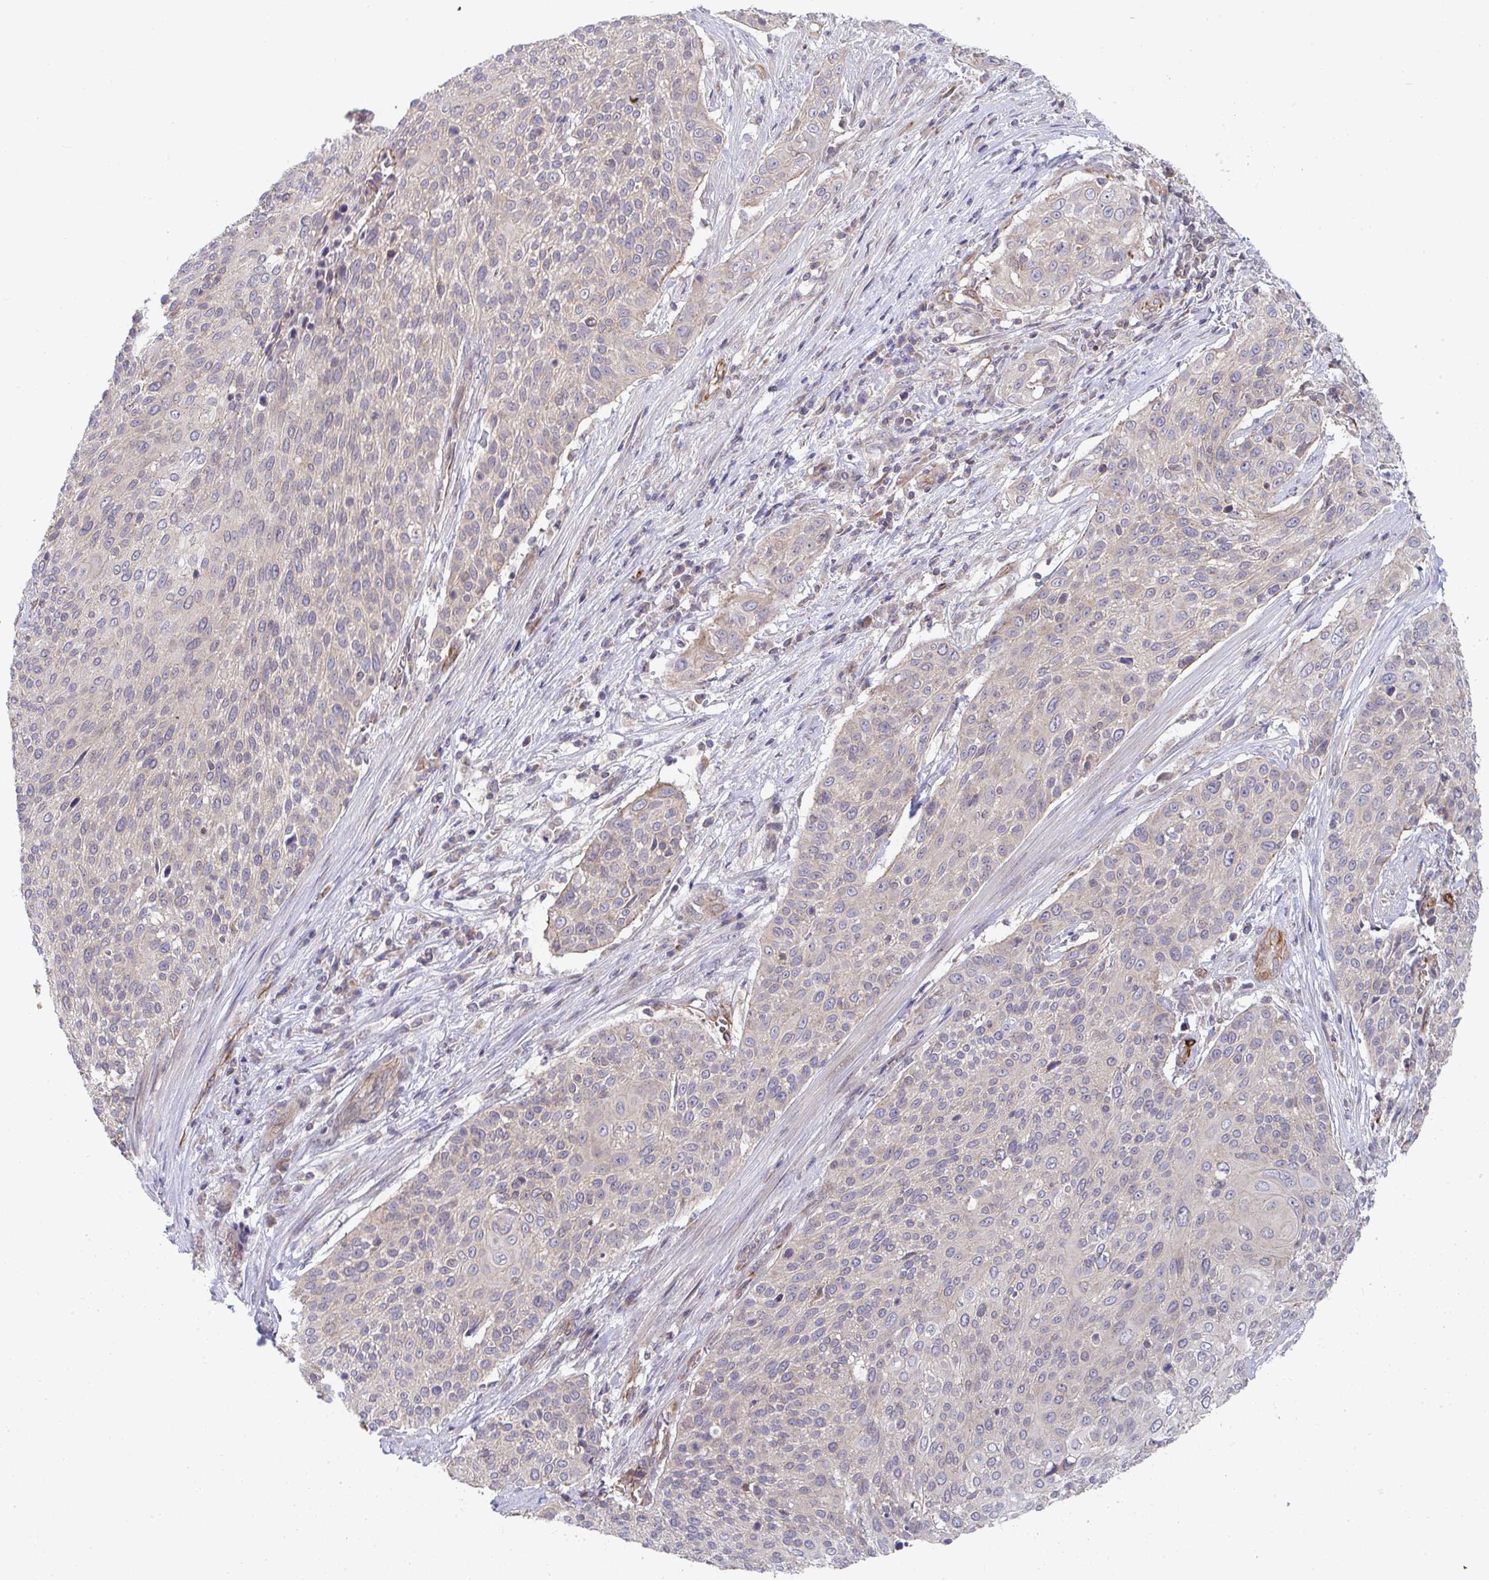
{"staining": {"intensity": "weak", "quantity": "<25%", "location": "cytoplasmic/membranous"}, "tissue": "cervical cancer", "cell_type": "Tumor cells", "image_type": "cancer", "snomed": [{"axis": "morphology", "description": "Squamous cell carcinoma, NOS"}, {"axis": "topography", "description": "Cervix"}], "caption": "Micrograph shows no protein positivity in tumor cells of squamous cell carcinoma (cervical) tissue. The staining is performed using DAB (3,3'-diaminobenzidine) brown chromogen with nuclei counter-stained in using hematoxylin.", "gene": "EIF1AD", "patient": {"sex": "female", "age": 31}}